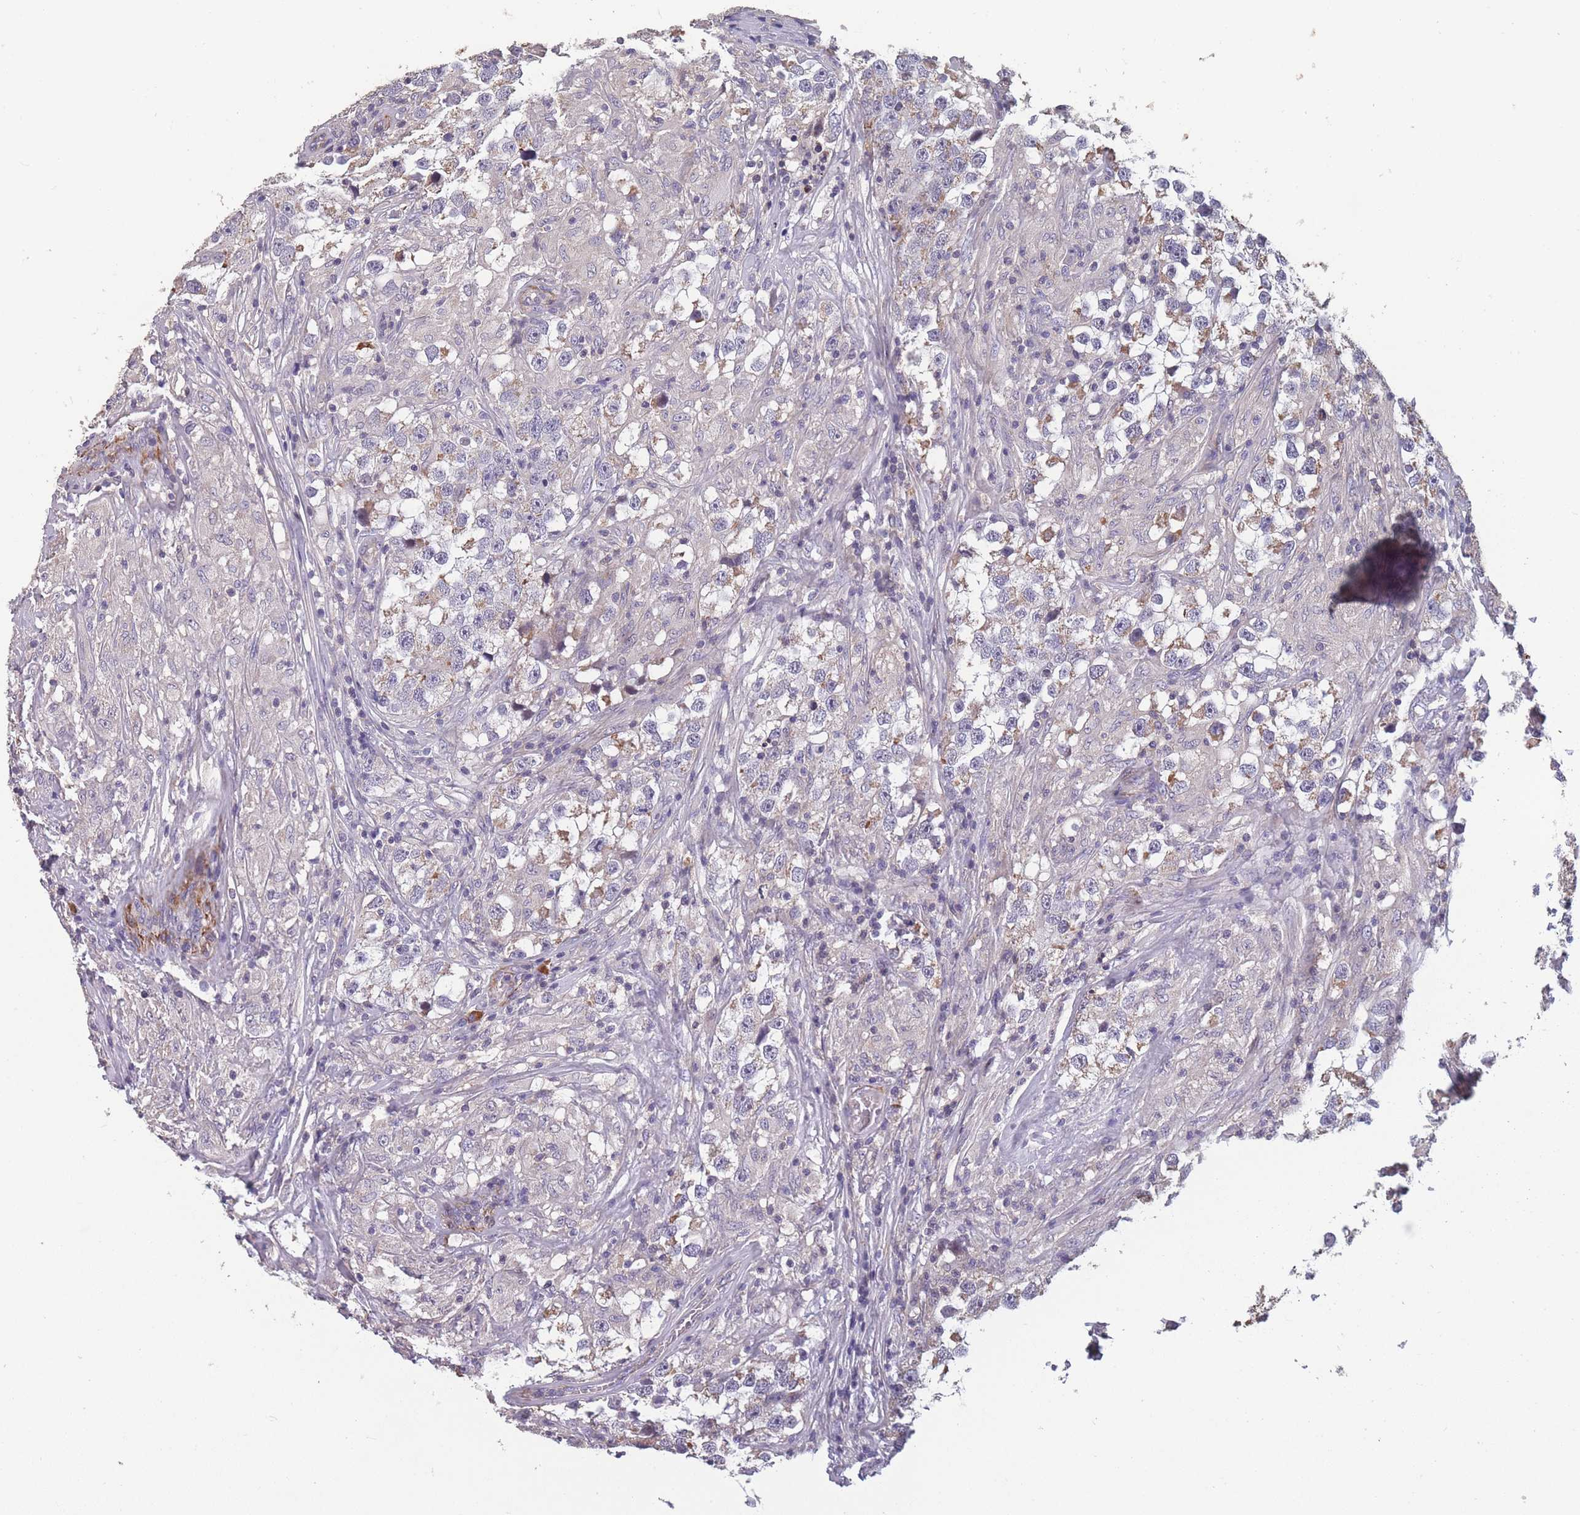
{"staining": {"intensity": "moderate", "quantity": ">75%", "location": "cytoplasmic/membranous"}, "tissue": "testis cancer", "cell_type": "Tumor cells", "image_type": "cancer", "snomed": [{"axis": "morphology", "description": "Seminoma, NOS"}, {"axis": "topography", "description": "Testis"}], "caption": "A brown stain highlights moderate cytoplasmic/membranous staining of a protein in testis cancer tumor cells.", "gene": "TOMM40L", "patient": {"sex": "male", "age": 46}}